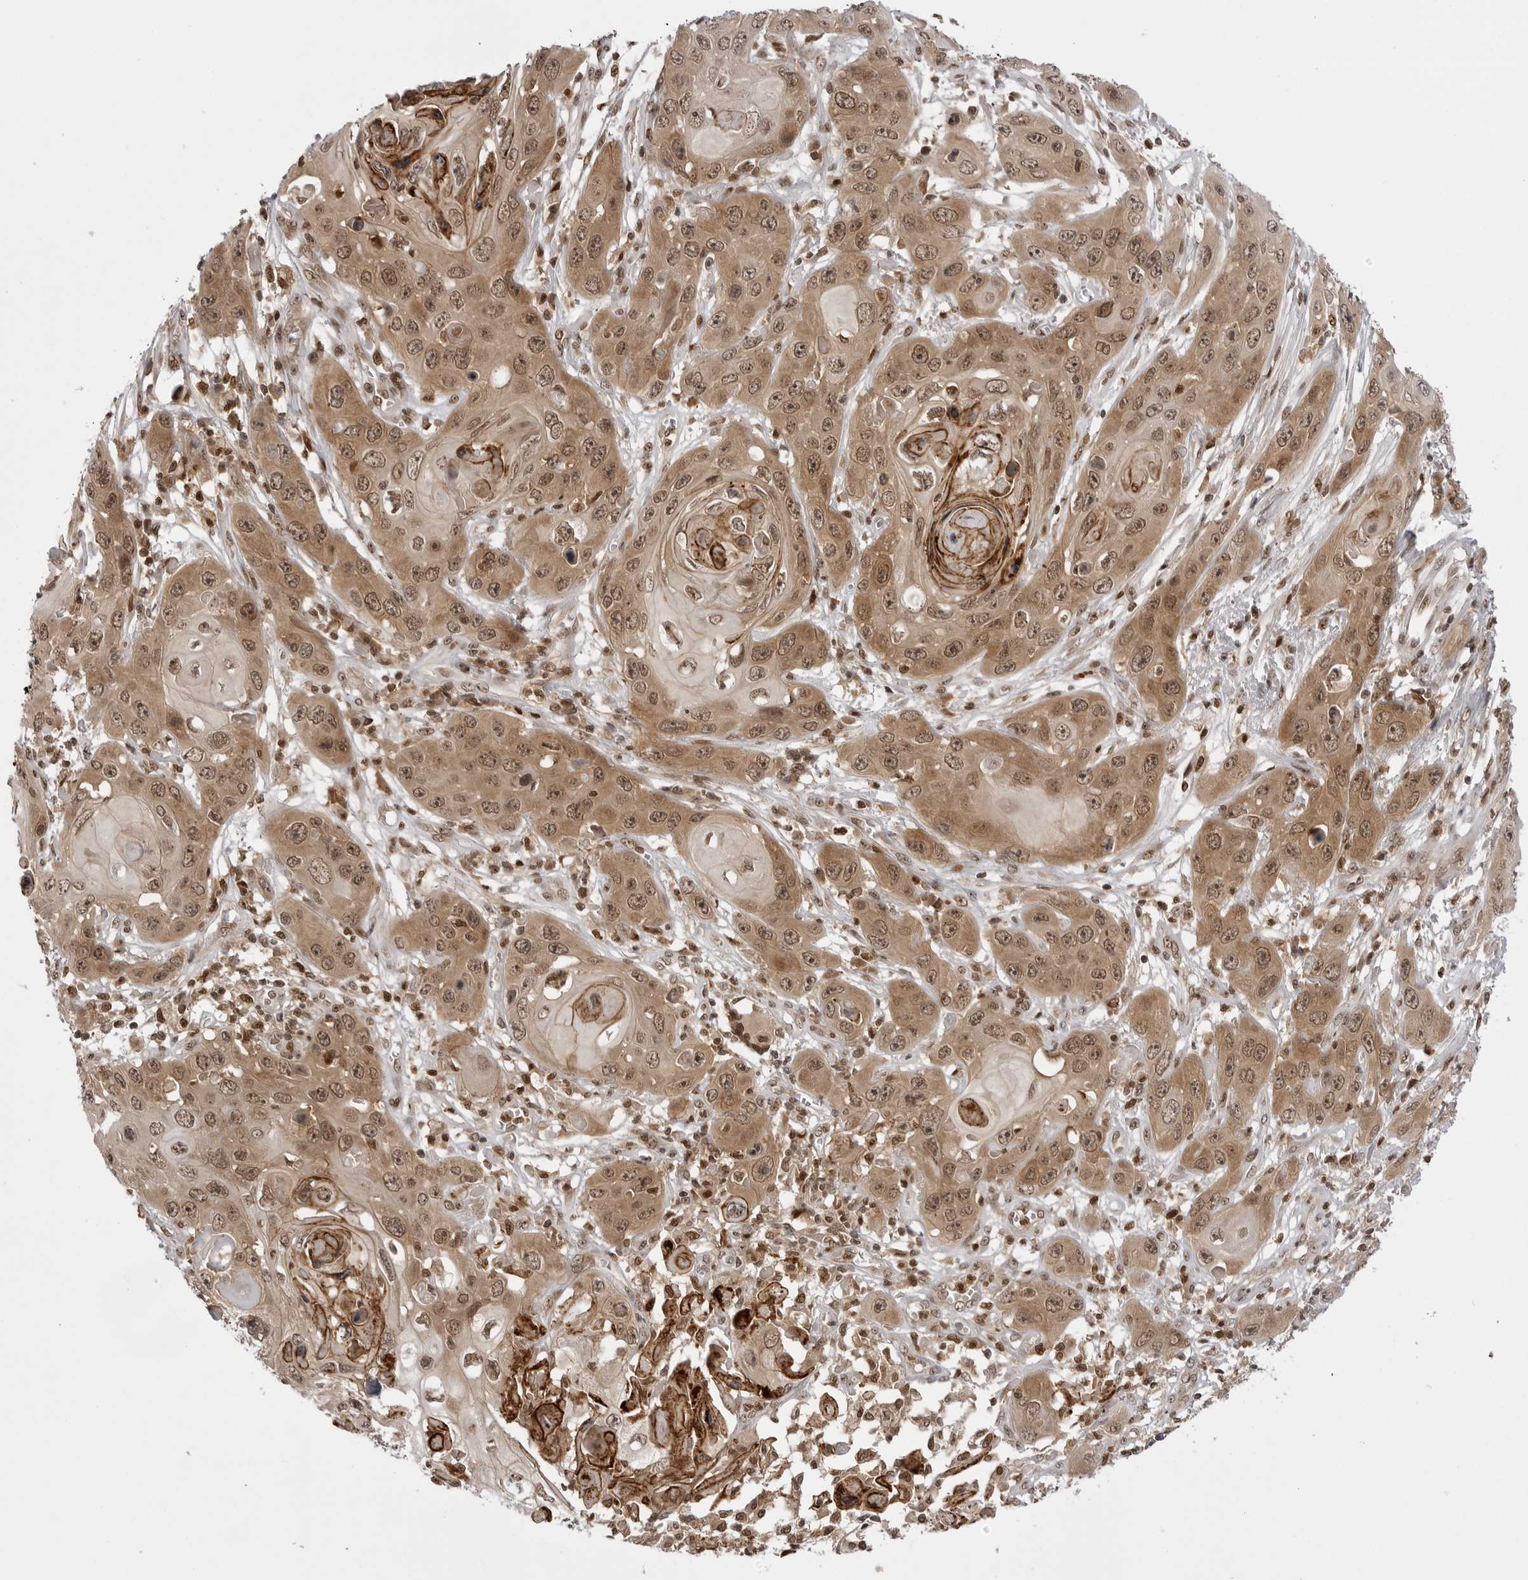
{"staining": {"intensity": "moderate", "quantity": ">75%", "location": "cytoplasmic/membranous,nuclear"}, "tissue": "skin cancer", "cell_type": "Tumor cells", "image_type": "cancer", "snomed": [{"axis": "morphology", "description": "Squamous cell carcinoma, NOS"}, {"axis": "topography", "description": "Skin"}], "caption": "An image of squamous cell carcinoma (skin) stained for a protein exhibits moderate cytoplasmic/membranous and nuclear brown staining in tumor cells. (brown staining indicates protein expression, while blue staining denotes nuclei).", "gene": "PTK2B", "patient": {"sex": "male", "age": 55}}